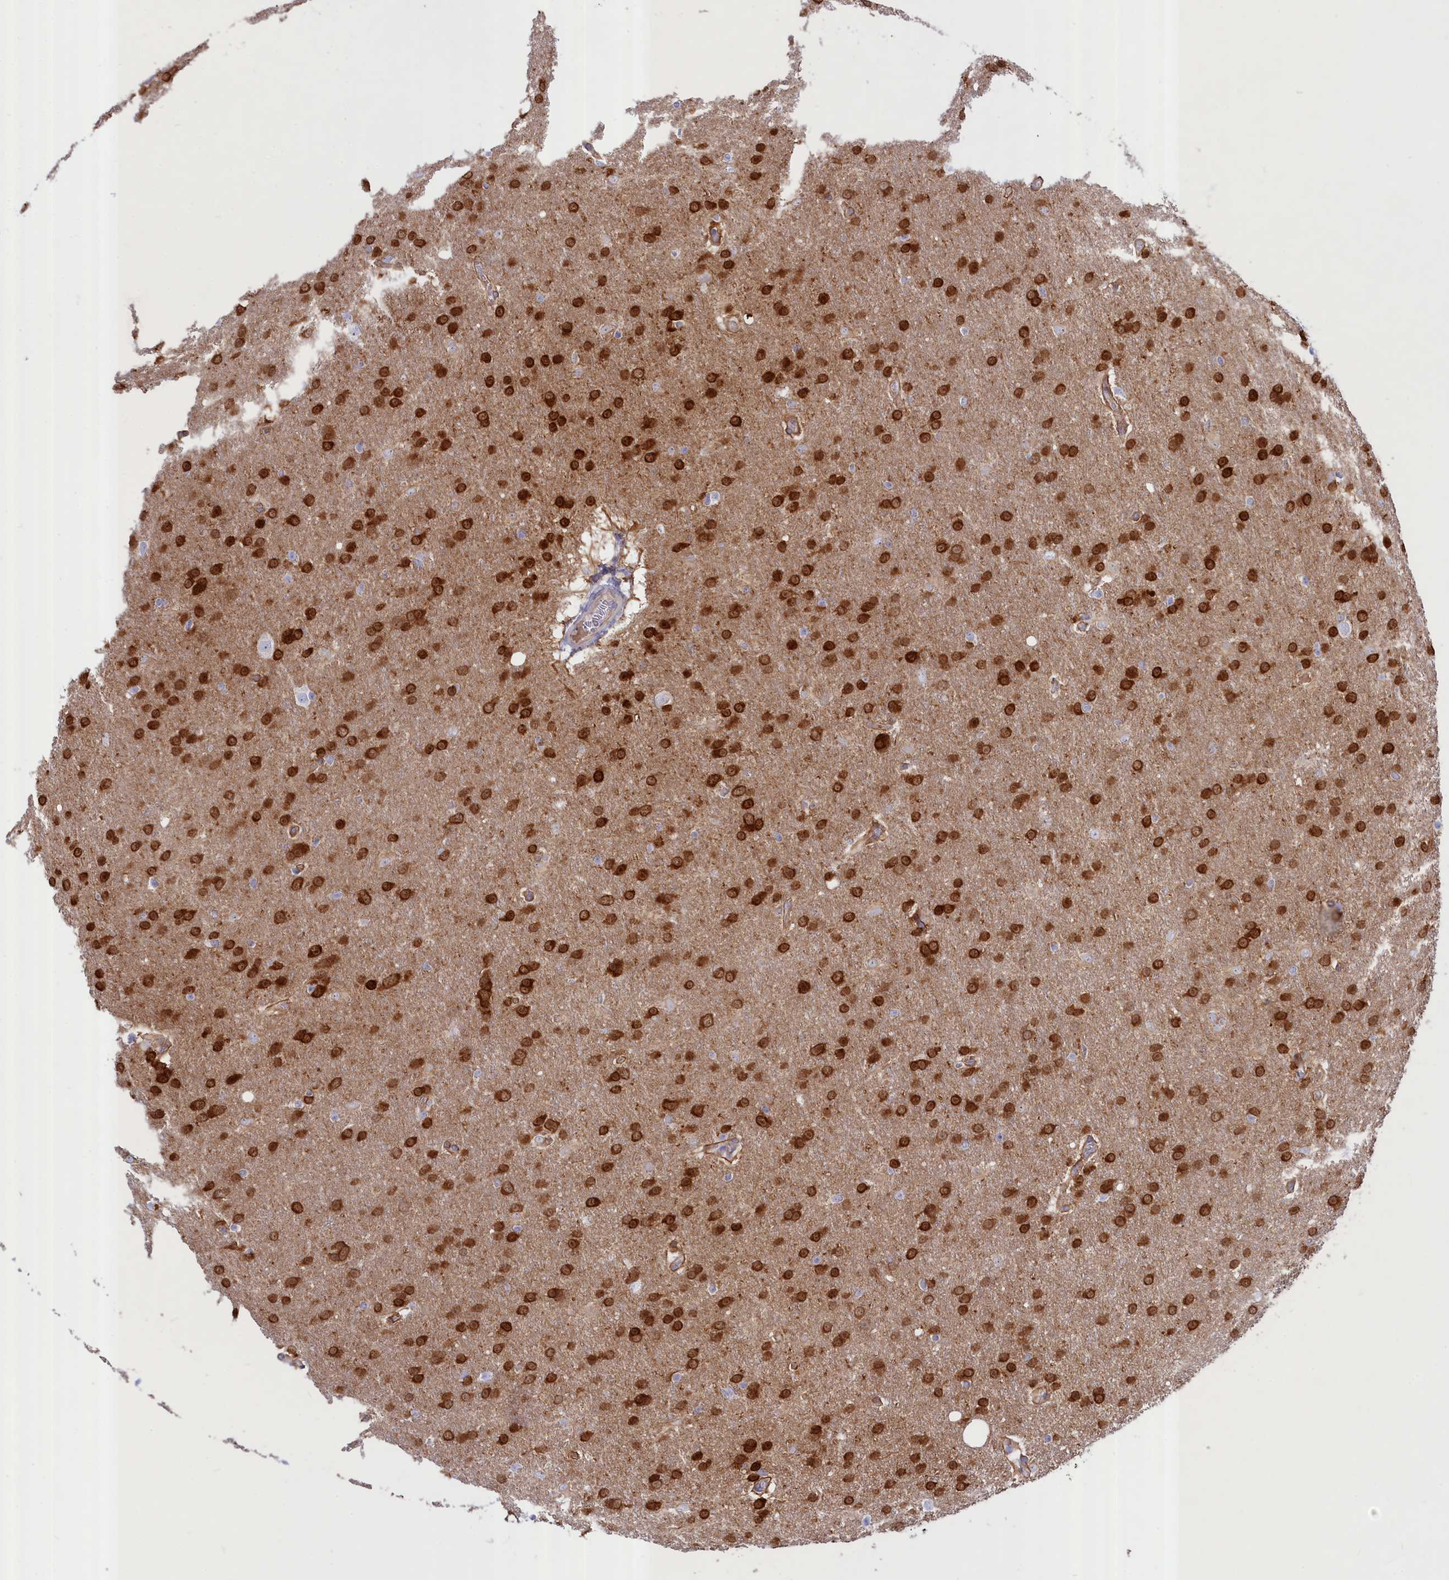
{"staining": {"intensity": "strong", "quantity": ">75%", "location": "cytoplasmic/membranous"}, "tissue": "glioma", "cell_type": "Tumor cells", "image_type": "cancer", "snomed": [{"axis": "morphology", "description": "Glioma, malignant, Low grade"}, {"axis": "topography", "description": "Brain"}], "caption": "The photomicrograph shows staining of glioma, revealing strong cytoplasmic/membranous protein expression (brown color) within tumor cells.", "gene": "ABCC12", "patient": {"sex": "female", "age": 32}}